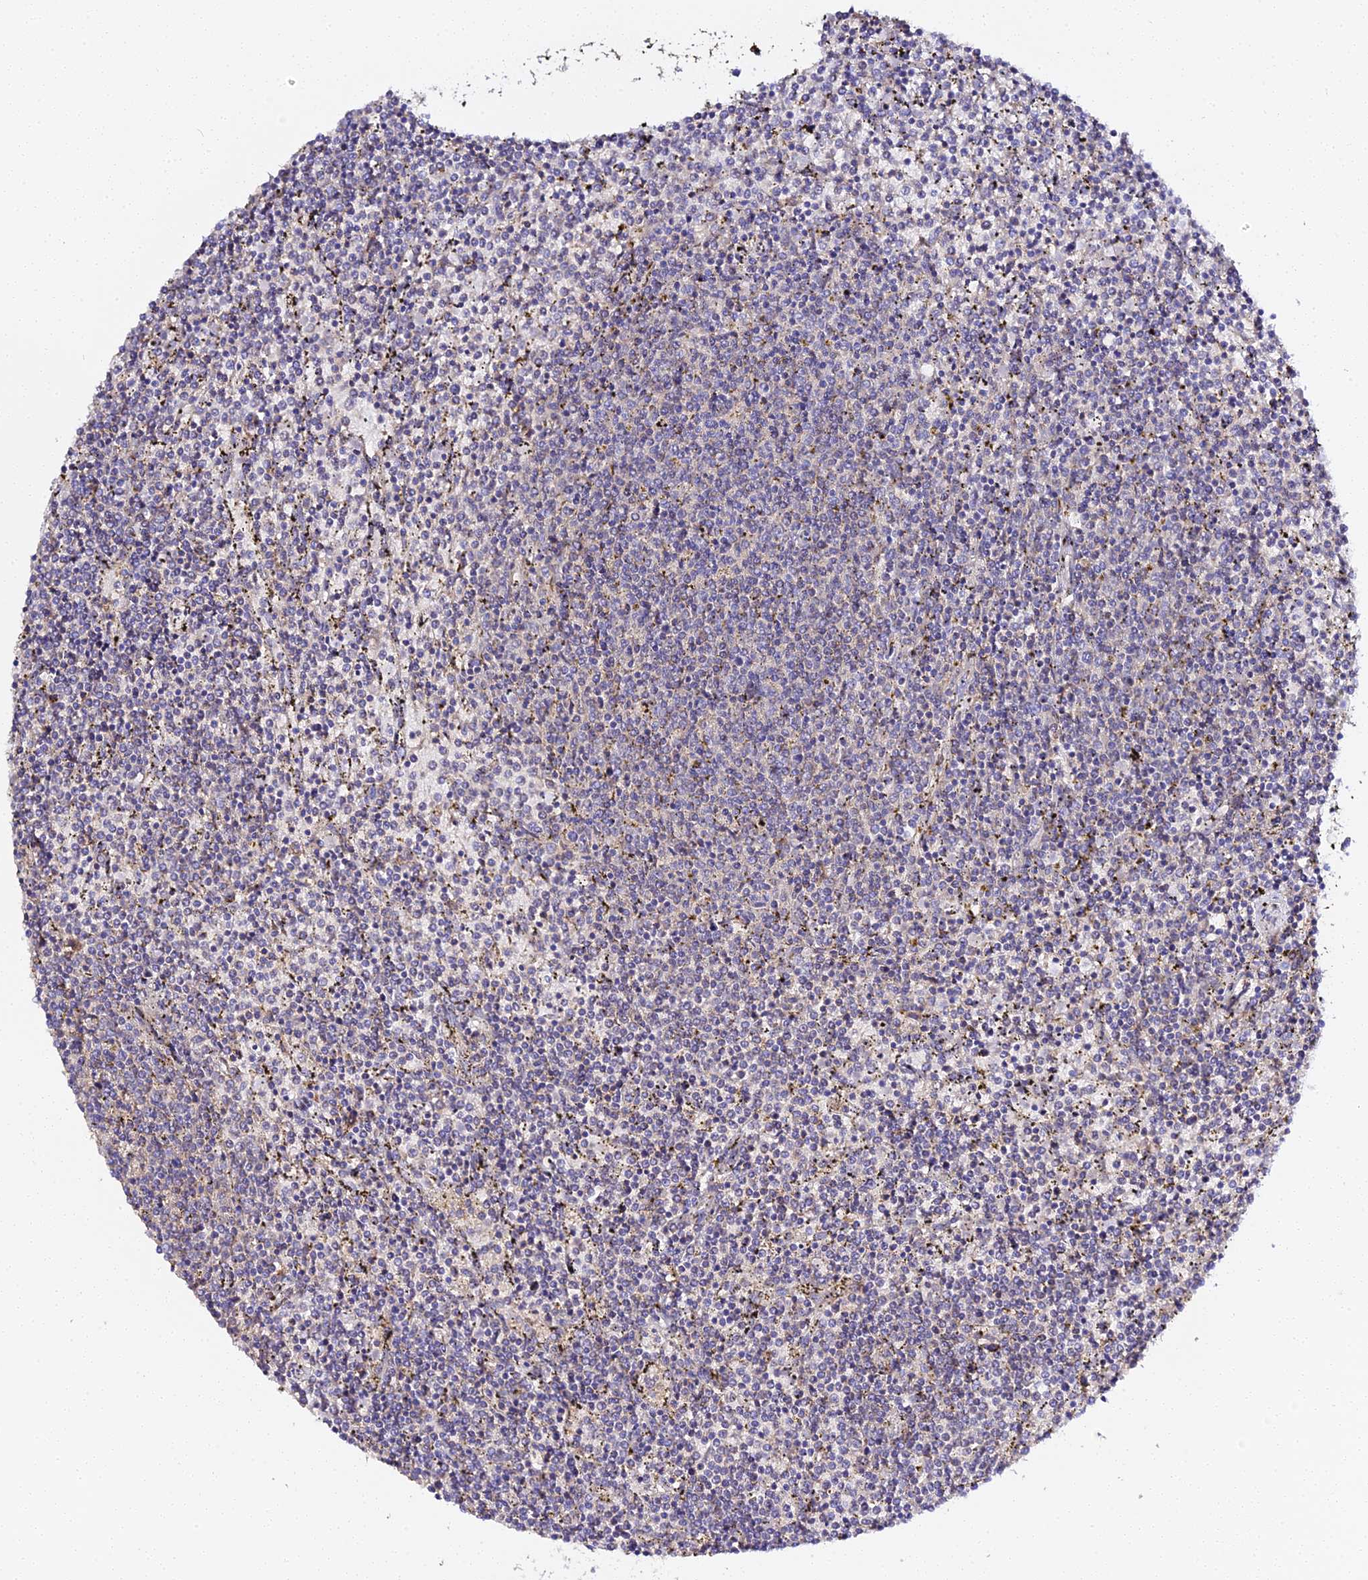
{"staining": {"intensity": "negative", "quantity": "none", "location": "none"}, "tissue": "lymphoma", "cell_type": "Tumor cells", "image_type": "cancer", "snomed": [{"axis": "morphology", "description": "Malignant lymphoma, non-Hodgkin's type, Low grade"}, {"axis": "topography", "description": "Spleen"}], "caption": "Malignant lymphoma, non-Hodgkin's type (low-grade) was stained to show a protein in brown. There is no significant staining in tumor cells.", "gene": "SCX", "patient": {"sex": "female", "age": 50}}